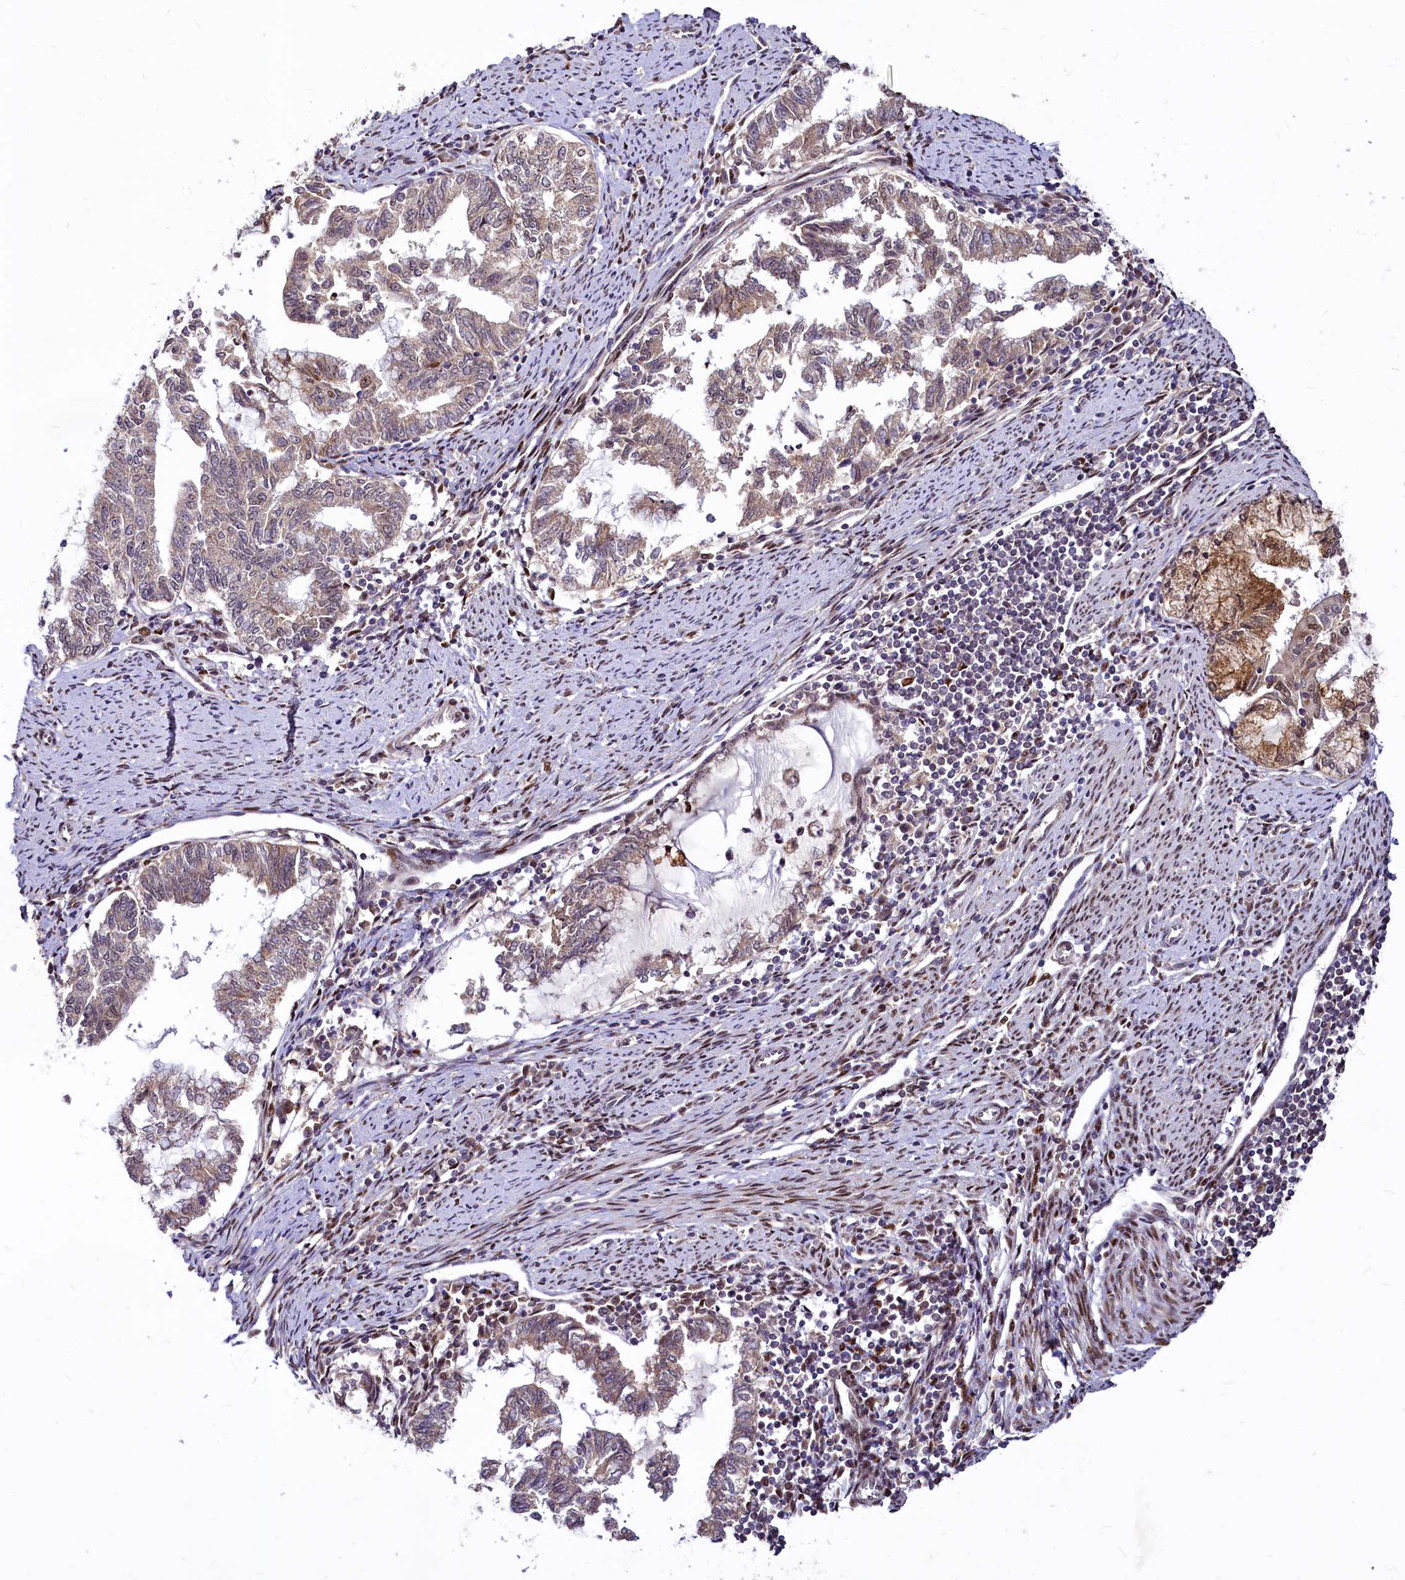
{"staining": {"intensity": "moderate", "quantity": "25%-75%", "location": "cytoplasmic/membranous,nuclear"}, "tissue": "endometrial cancer", "cell_type": "Tumor cells", "image_type": "cancer", "snomed": [{"axis": "morphology", "description": "Adenocarcinoma, NOS"}, {"axis": "topography", "description": "Endometrium"}], "caption": "Tumor cells exhibit medium levels of moderate cytoplasmic/membranous and nuclear expression in approximately 25%-75% of cells in adenocarcinoma (endometrial). The staining was performed using DAB, with brown indicating positive protein expression. Nuclei are stained blue with hematoxylin.", "gene": "MAML2", "patient": {"sex": "female", "age": 79}}